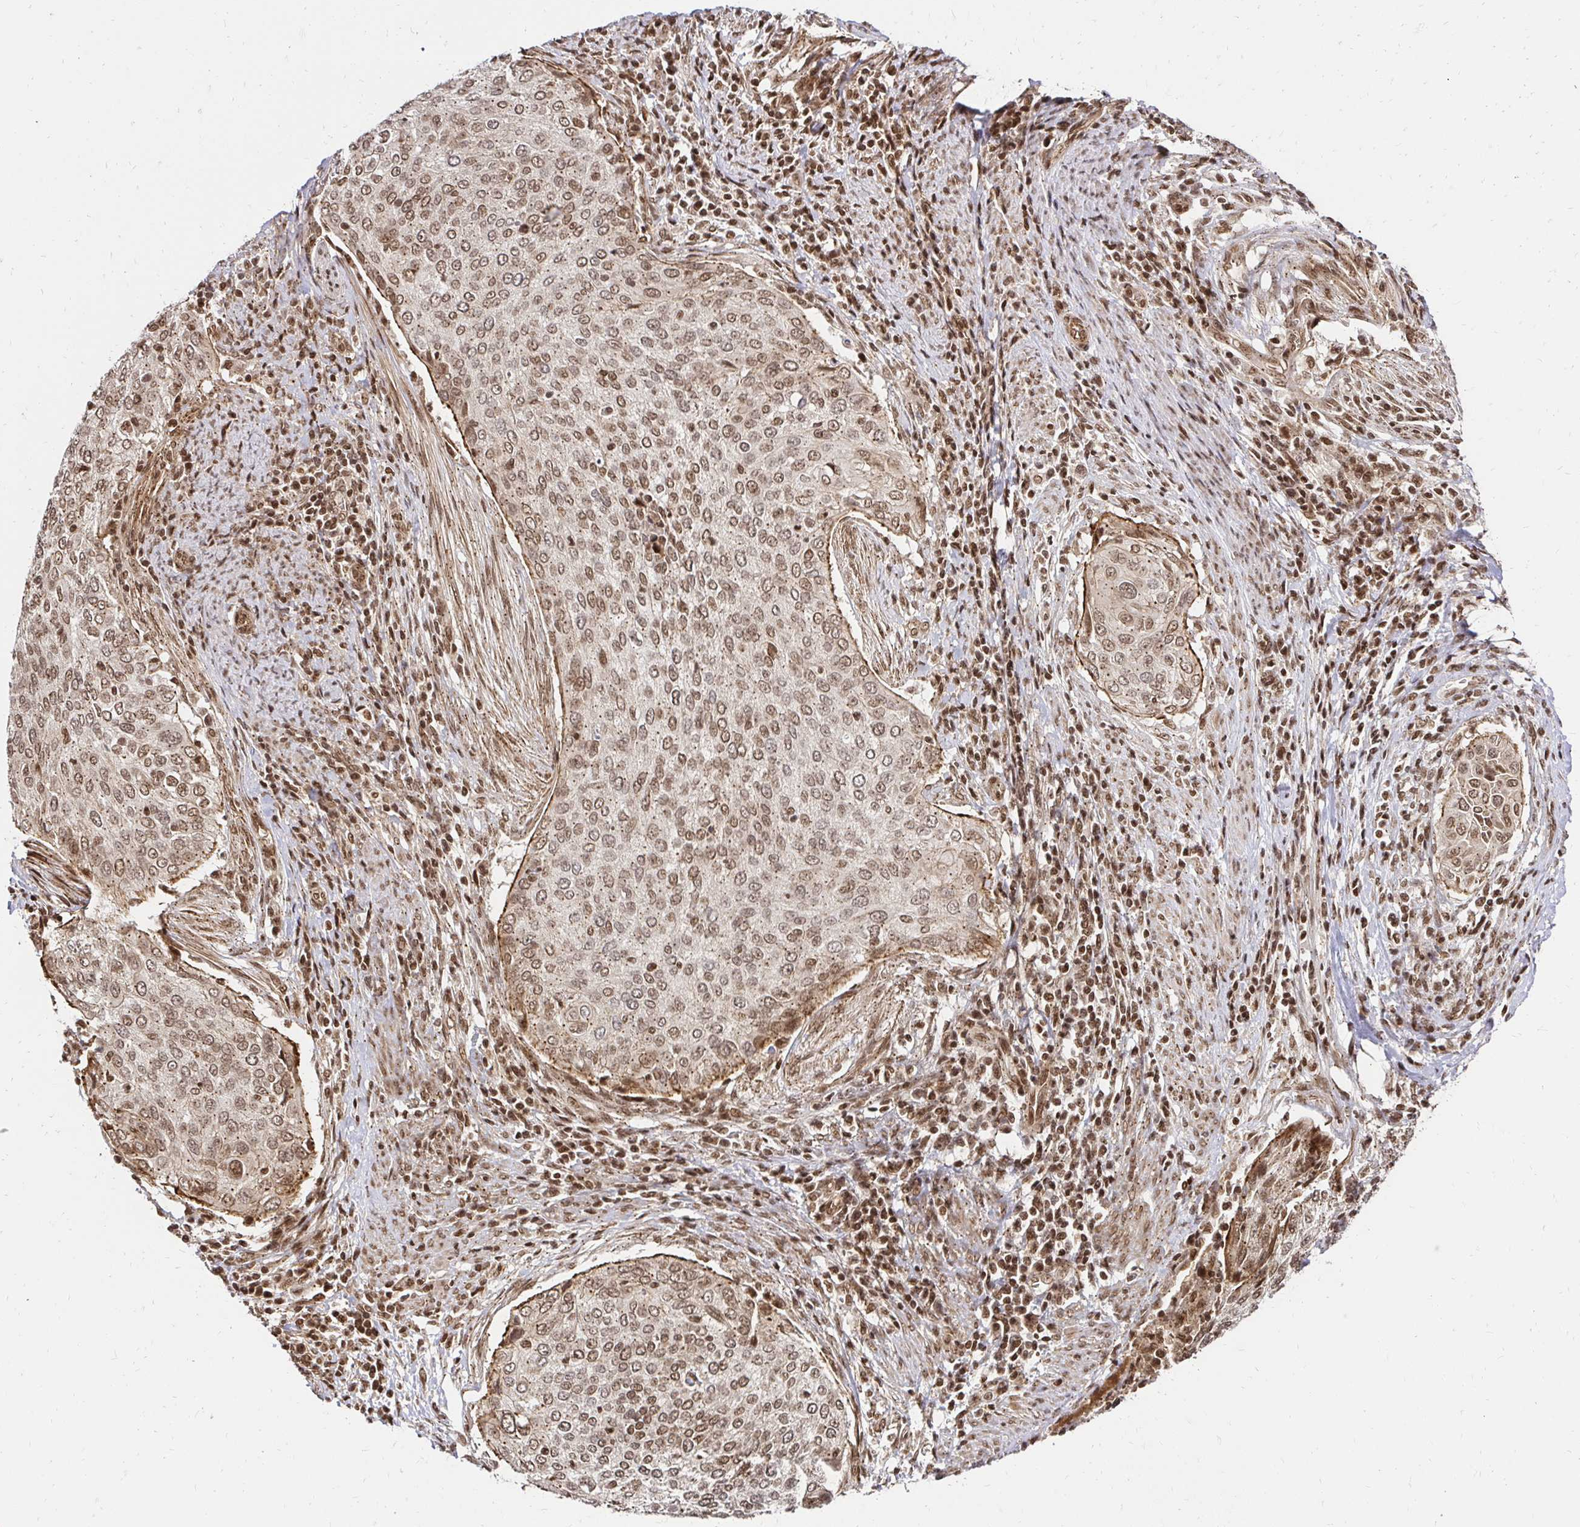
{"staining": {"intensity": "moderate", "quantity": ">75%", "location": "cytoplasmic/membranous,nuclear"}, "tissue": "cervical cancer", "cell_type": "Tumor cells", "image_type": "cancer", "snomed": [{"axis": "morphology", "description": "Squamous cell carcinoma, NOS"}, {"axis": "topography", "description": "Cervix"}], "caption": "An IHC image of tumor tissue is shown. Protein staining in brown labels moderate cytoplasmic/membranous and nuclear positivity in cervical cancer within tumor cells.", "gene": "GLYR1", "patient": {"sex": "female", "age": 38}}